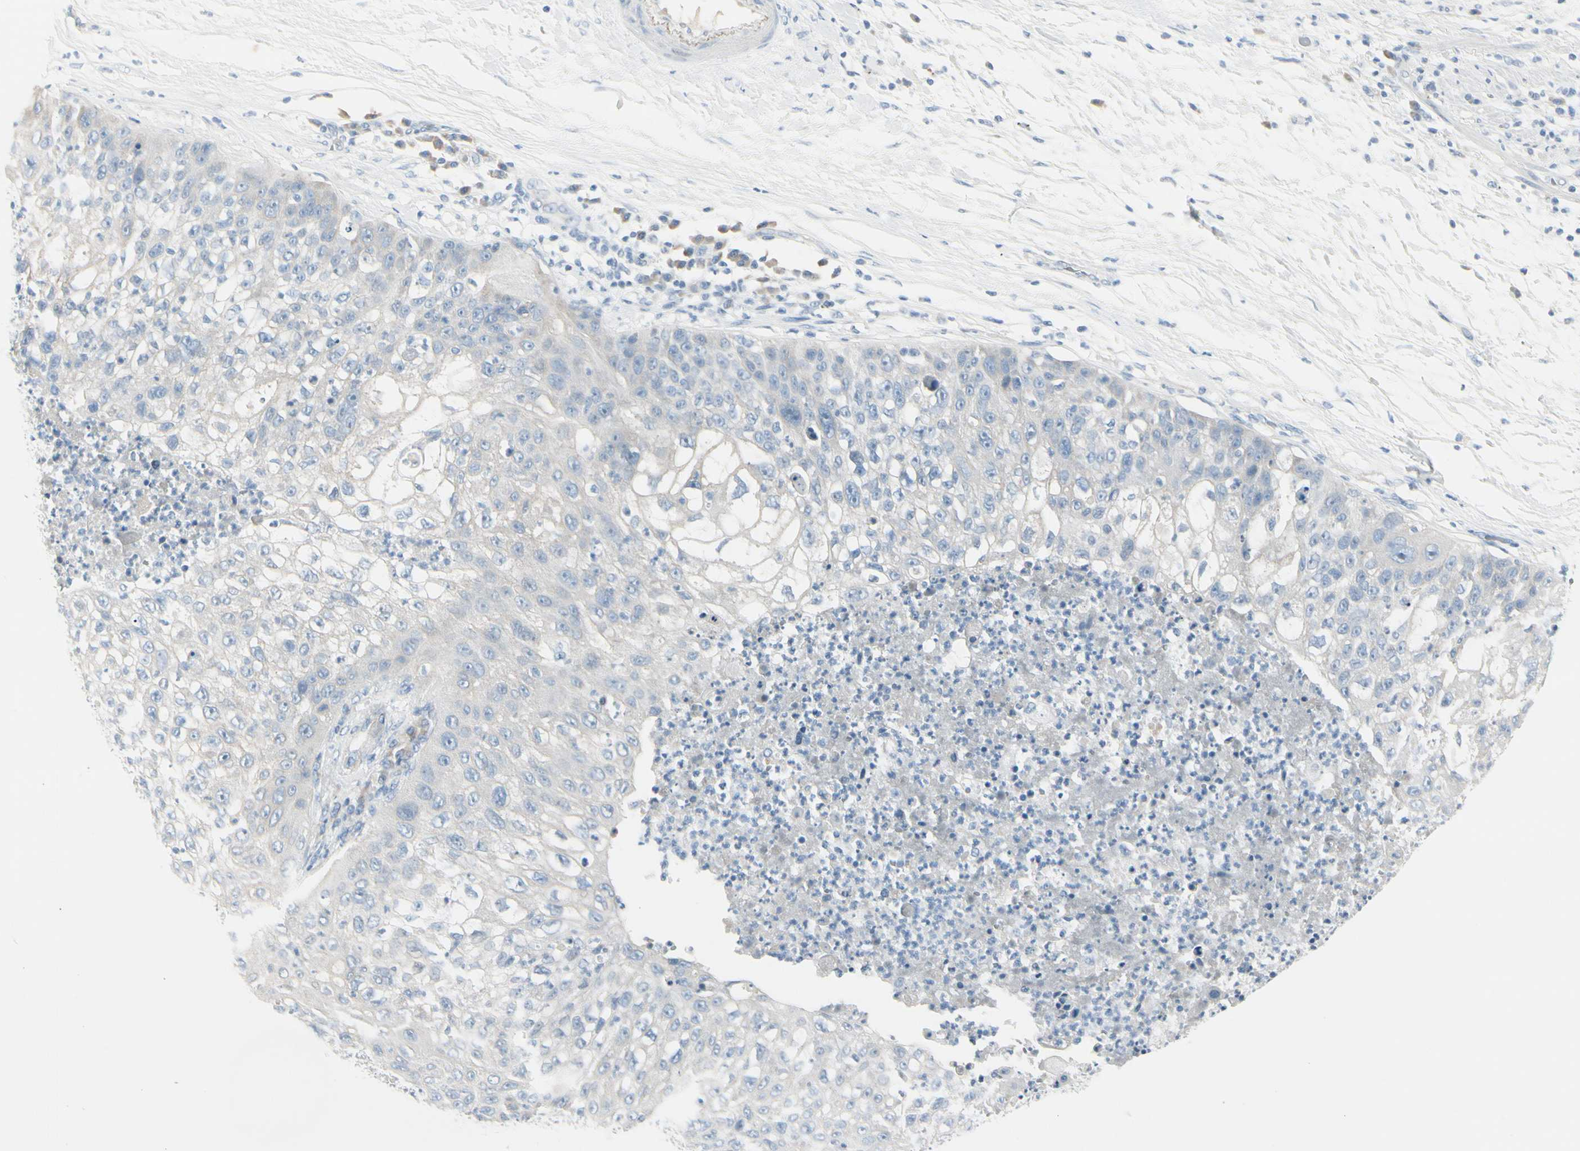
{"staining": {"intensity": "negative", "quantity": "none", "location": "none"}, "tissue": "lung cancer", "cell_type": "Tumor cells", "image_type": "cancer", "snomed": [{"axis": "morphology", "description": "Inflammation, NOS"}, {"axis": "morphology", "description": "Squamous cell carcinoma, NOS"}, {"axis": "topography", "description": "Lymph node"}, {"axis": "topography", "description": "Soft tissue"}, {"axis": "topography", "description": "Lung"}], "caption": "High power microscopy micrograph of an immunohistochemistry (IHC) histopathology image of lung cancer (squamous cell carcinoma), revealing no significant positivity in tumor cells.", "gene": "CDHR5", "patient": {"sex": "male", "age": 66}}